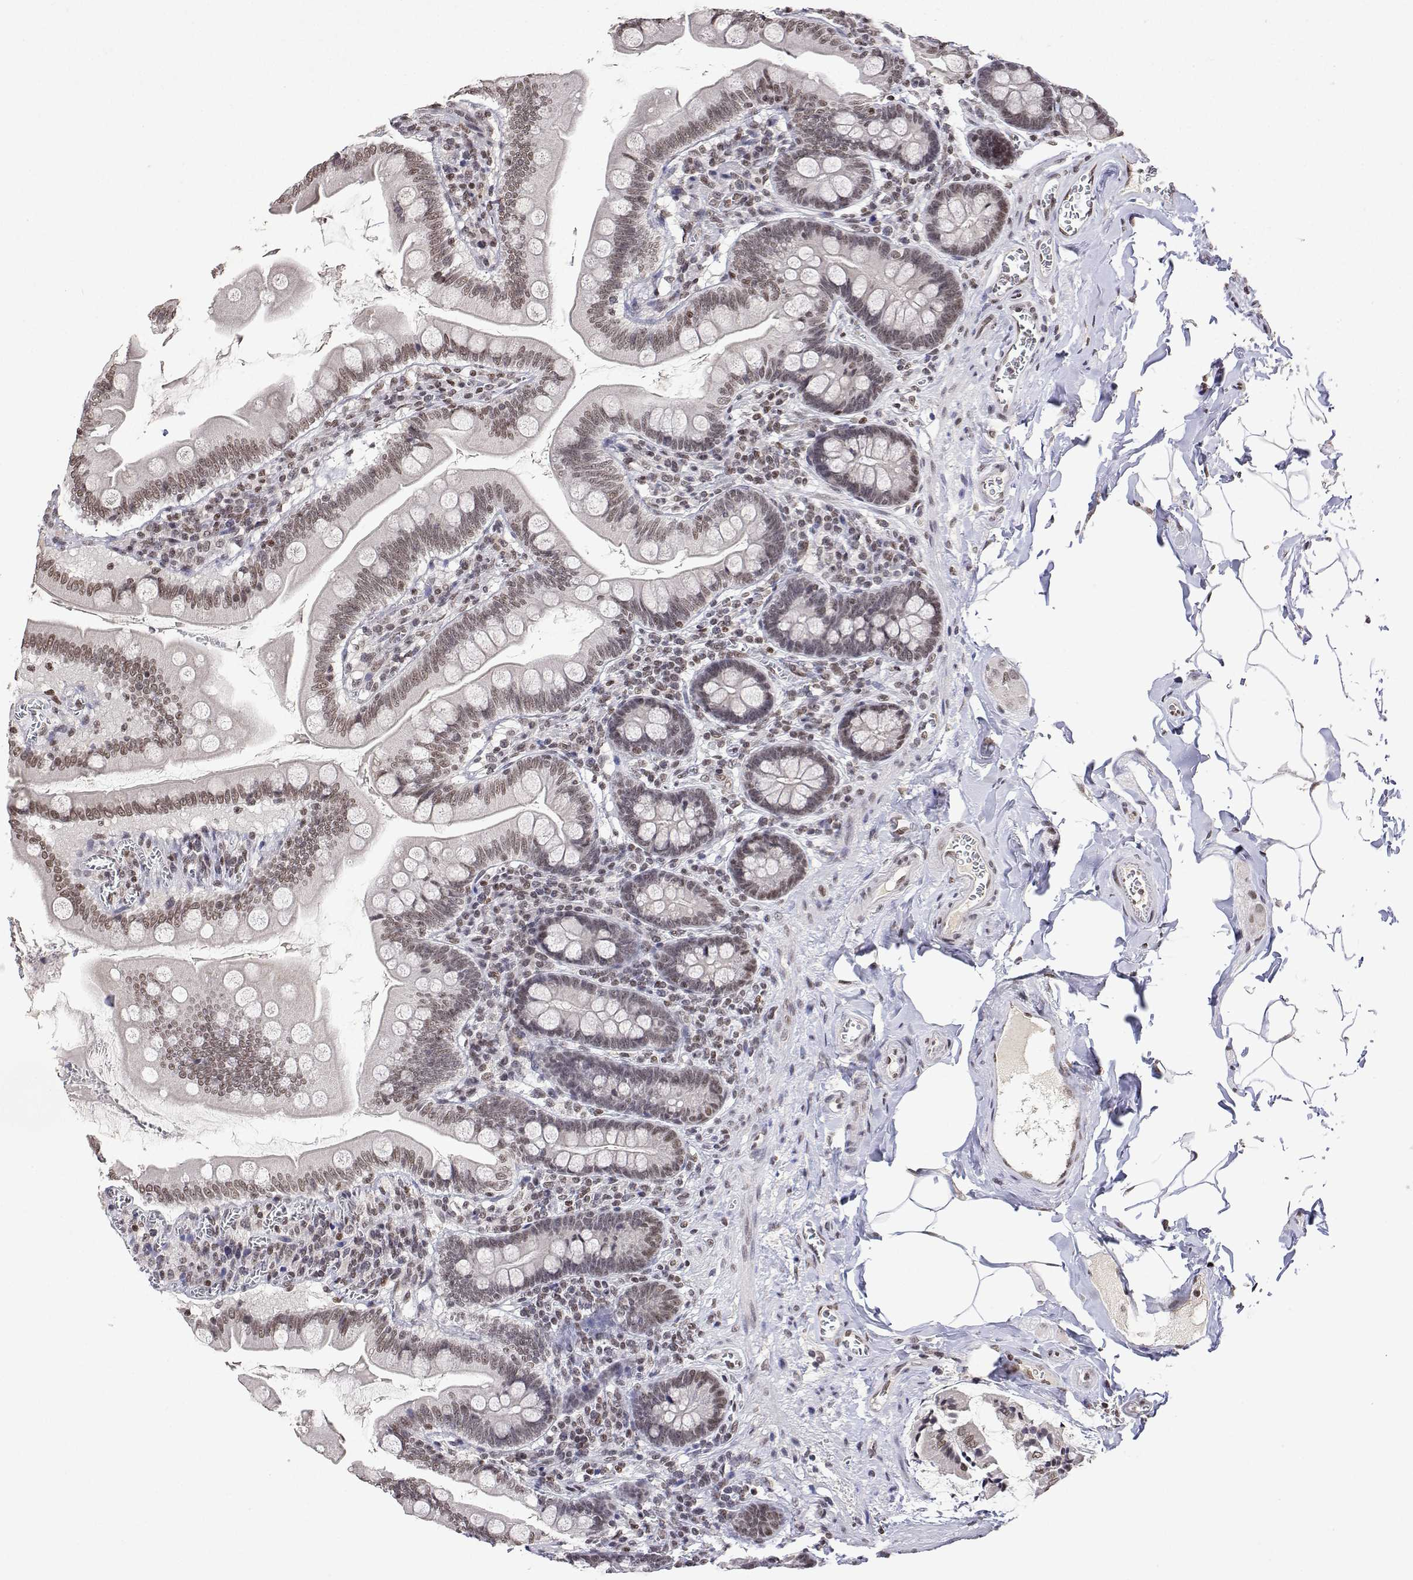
{"staining": {"intensity": "moderate", "quantity": ">75%", "location": "nuclear"}, "tissue": "small intestine", "cell_type": "Glandular cells", "image_type": "normal", "snomed": [{"axis": "morphology", "description": "Normal tissue, NOS"}, {"axis": "topography", "description": "Small intestine"}], "caption": "This histopathology image reveals immunohistochemistry staining of normal human small intestine, with medium moderate nuclear staining in about >75% of glandular cells.", "gene": "XPC", "patient": {"sex": "female", "age": 56}}